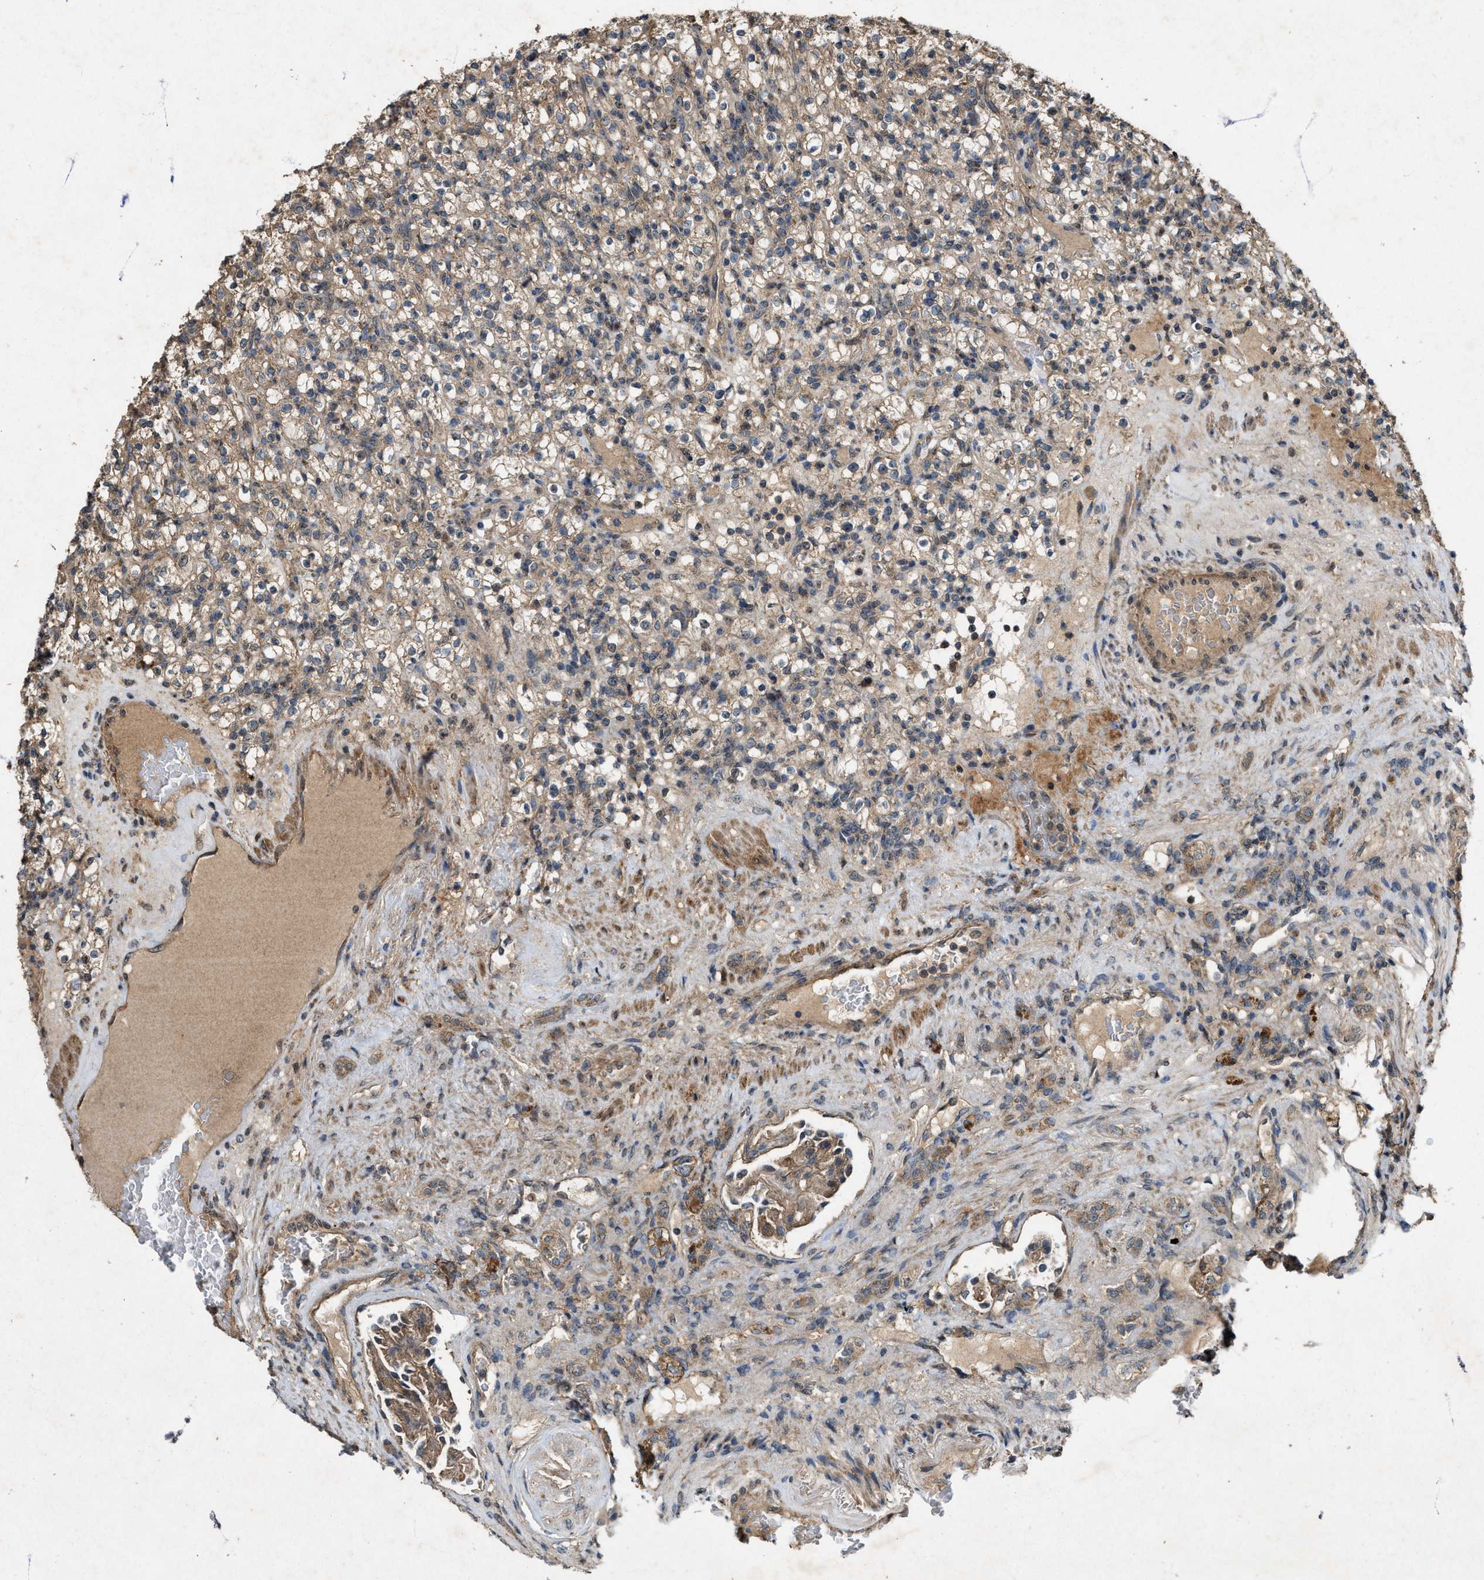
{"staining": {"intensity": "weak", "quantity": ">75%", "location": "cytoplasmic/membranous"}, "tissue": "renal cancer", "cell_type": "Tumor cells", "image_type": "cancer", "snomed": [{"axis": "morphology", "description": "Normal tissue, NOS"}, {"axis": "morphology", "description": "Adenocarcinoma, NOS"}, {"axis": "topography", "description": "Kidney"}], "caption": "DAB (3,3'-diaminobenzidine) immunohistochemical staining of adenocarcinoma (renal) displays weak cytoplasmic/membranous protein staining in about >75% of tumor cells.", "gene": "PDP2", "patient": {"sex": "female", "age": 72}}